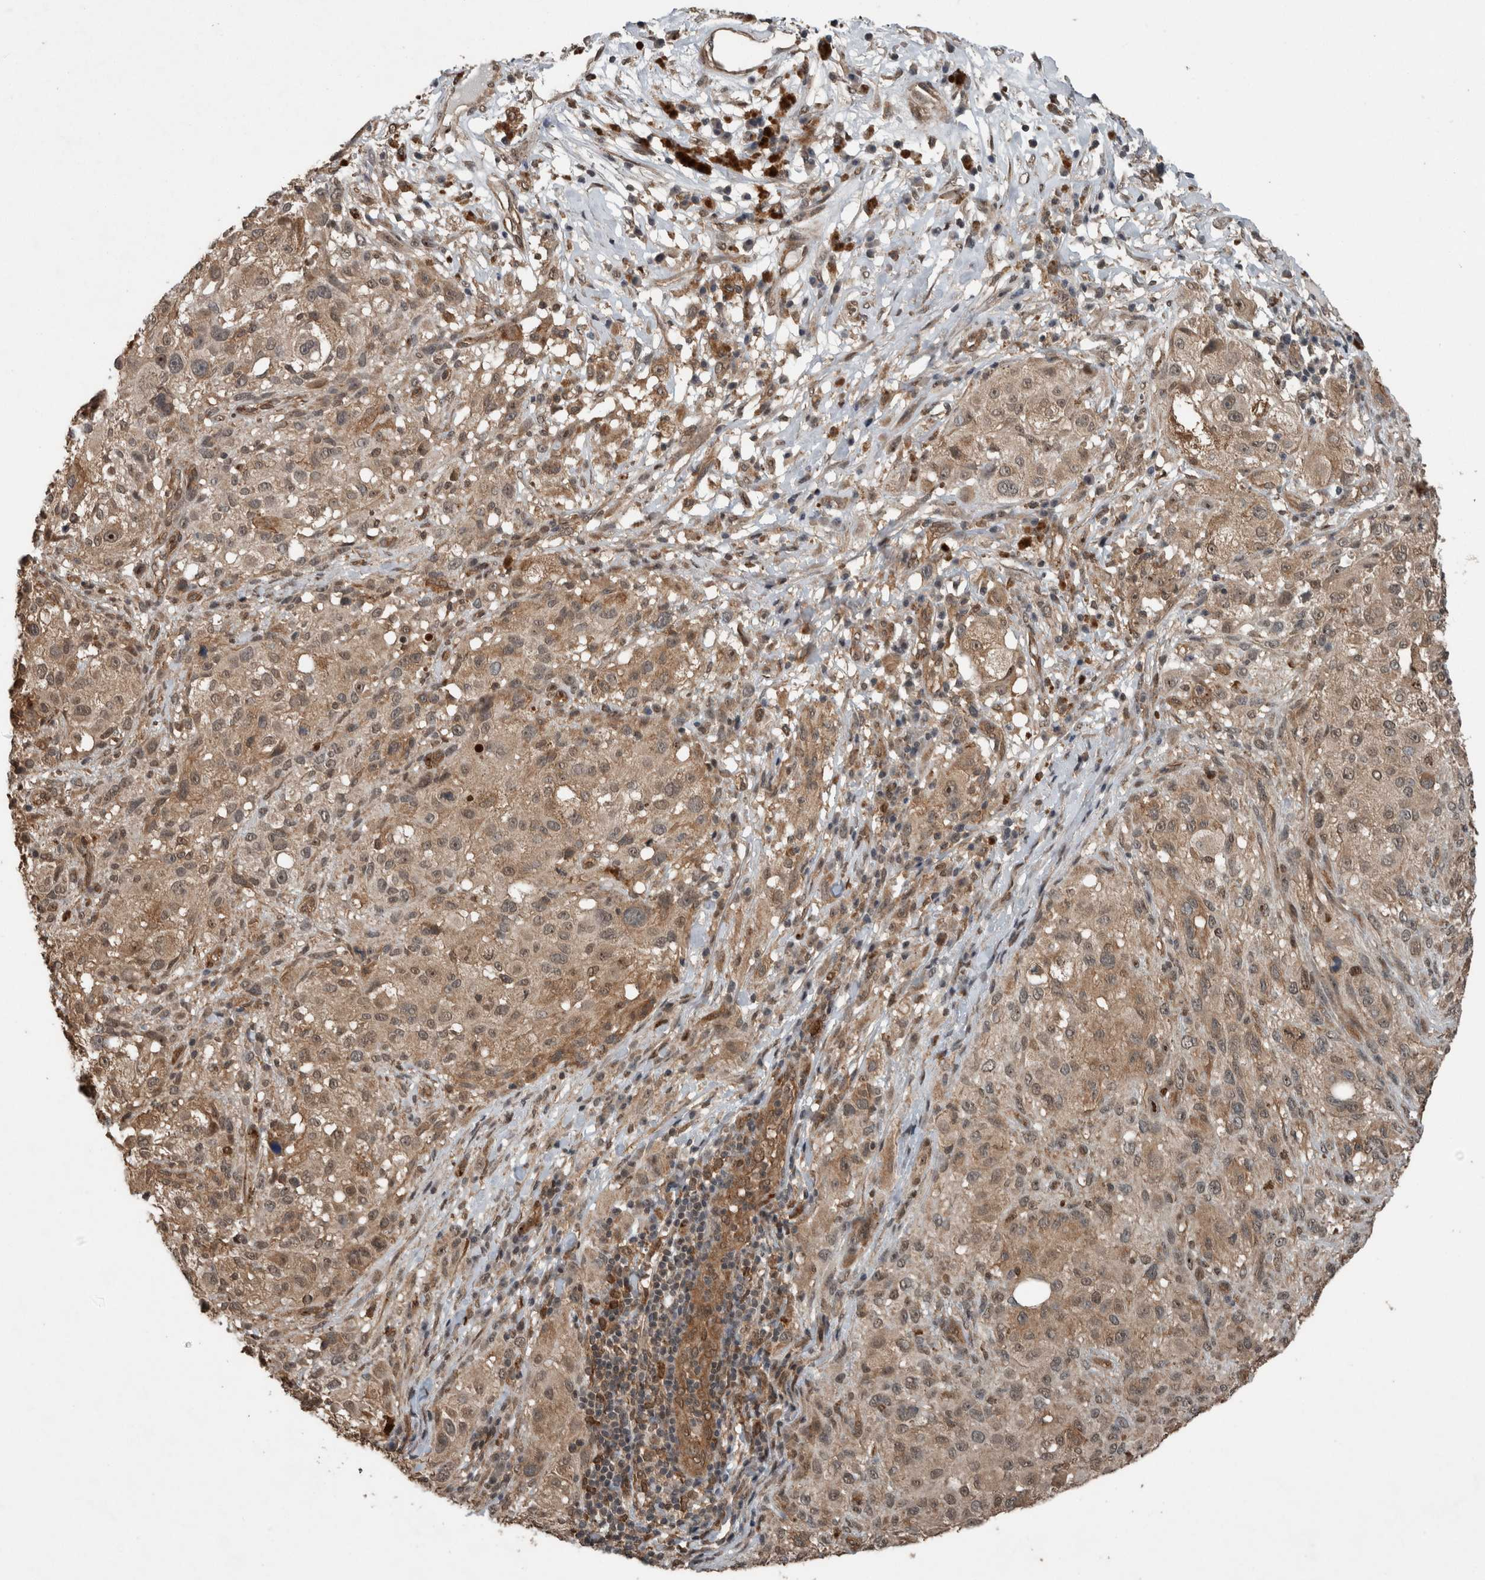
{"staining": {"intensity": "weak", "quantity": ">75%", "location": "cytoplasmic/membranous"}, "tissue": "melanoma", "cell_type": "Tumor cells", "image_type": "cancer", "snomed": [{"axis": "morphology", "description": "Malignant melanoma, NOS"}, {"axis": "topography", "description": "Skin"}], "caption": "A photomicrograph of human malignant melanoma stained for a protein displays weak cytoplasmic/membranous brown staining in tumor cells.", "gene": "MYO1E", "patient": {"sex": "female", "age": 55}}